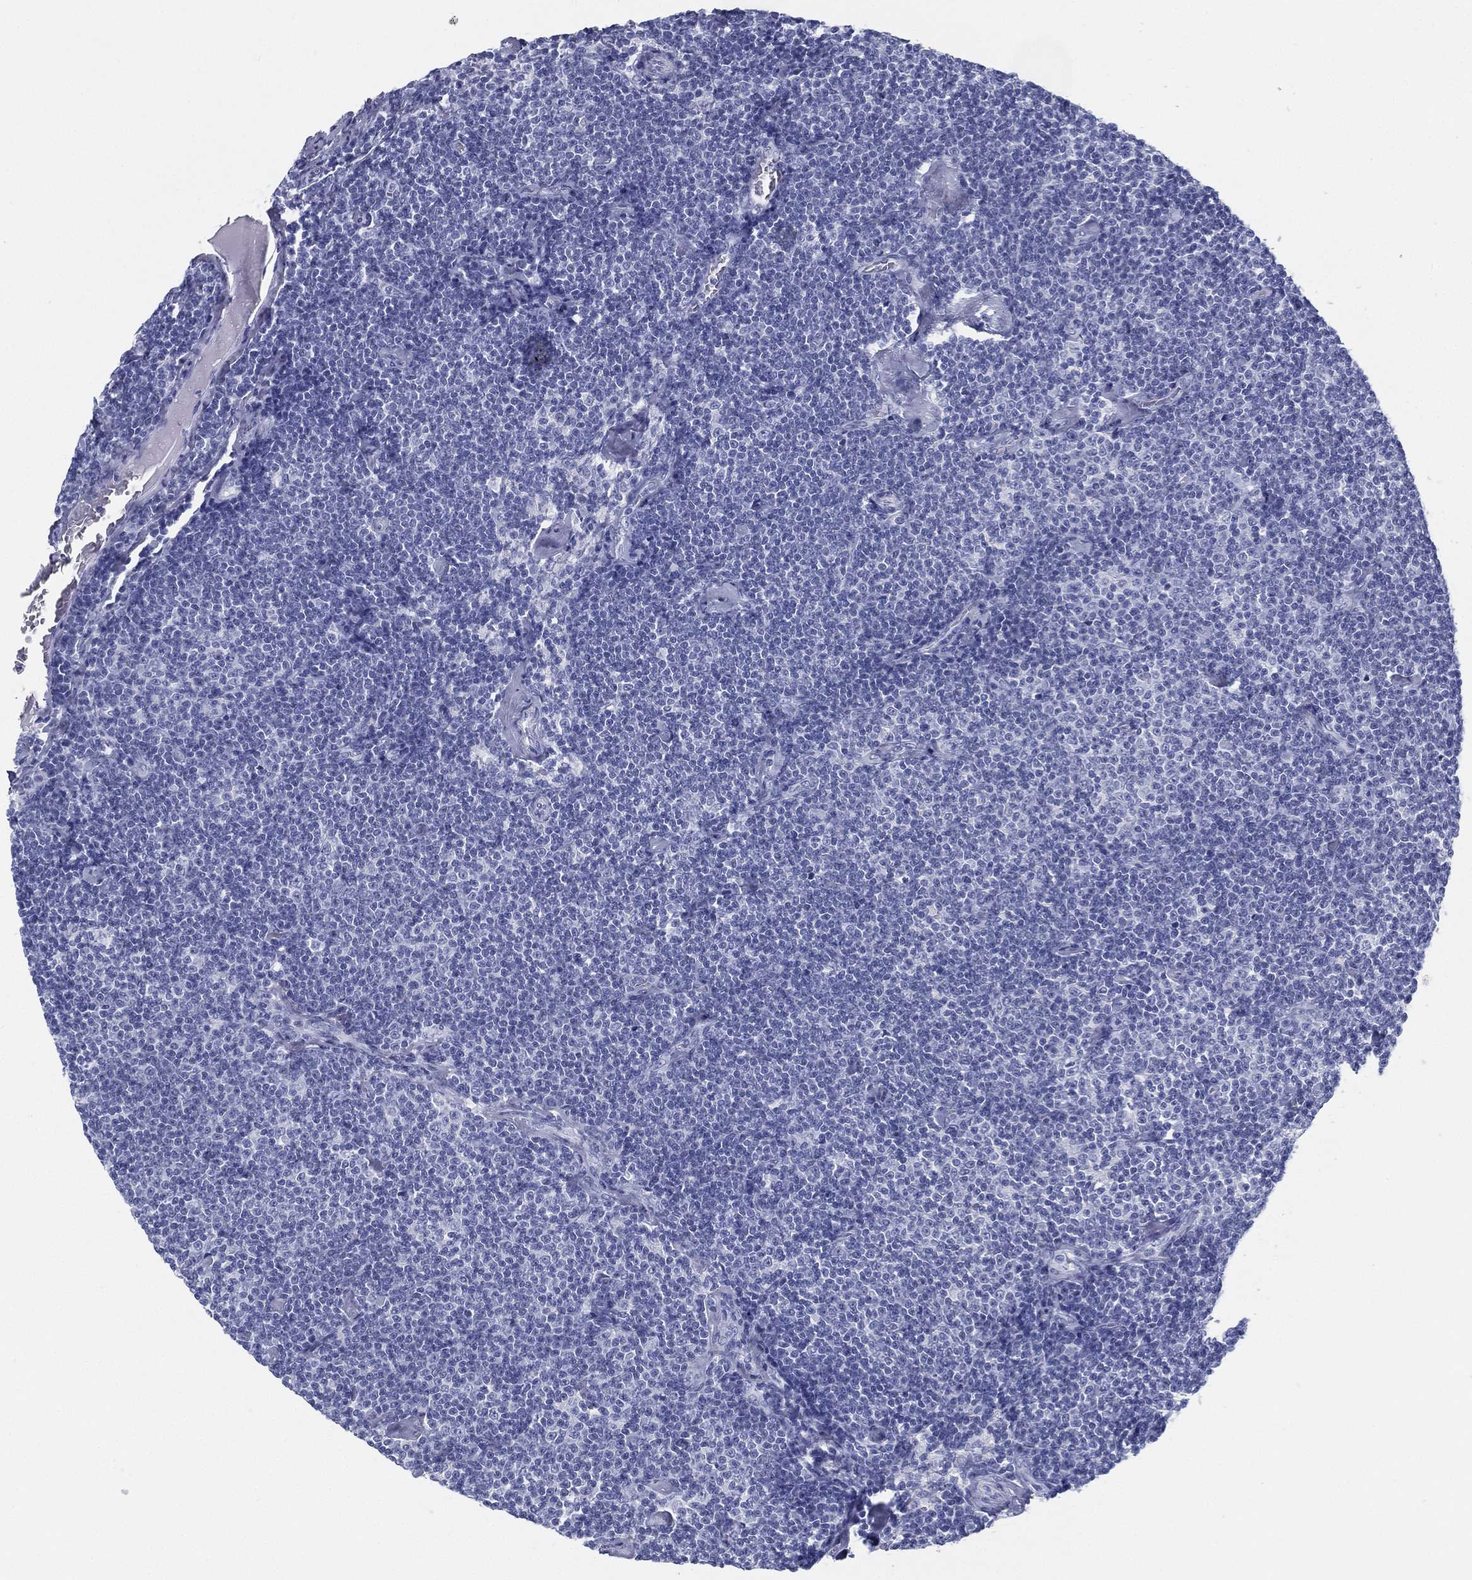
{"staining": {"intensity": "negative", "quantity": "none", "location": "none"}, "tissue": "lymphoma", "cell_type": "Tumor cells", "image_type": "cancer", "snomed": [{"axis": "morphology", "description": "Malignant lymphoma, non-Hodgkin's type, Low grade"}, {"axis": "topography", "description": "Lymph node"}], "caption": "Lymphoma stained for a protein using IHC shows no staining tumor cells.", "gene": "TMEM252", "patient": {"sex": "male", "age": 81}}